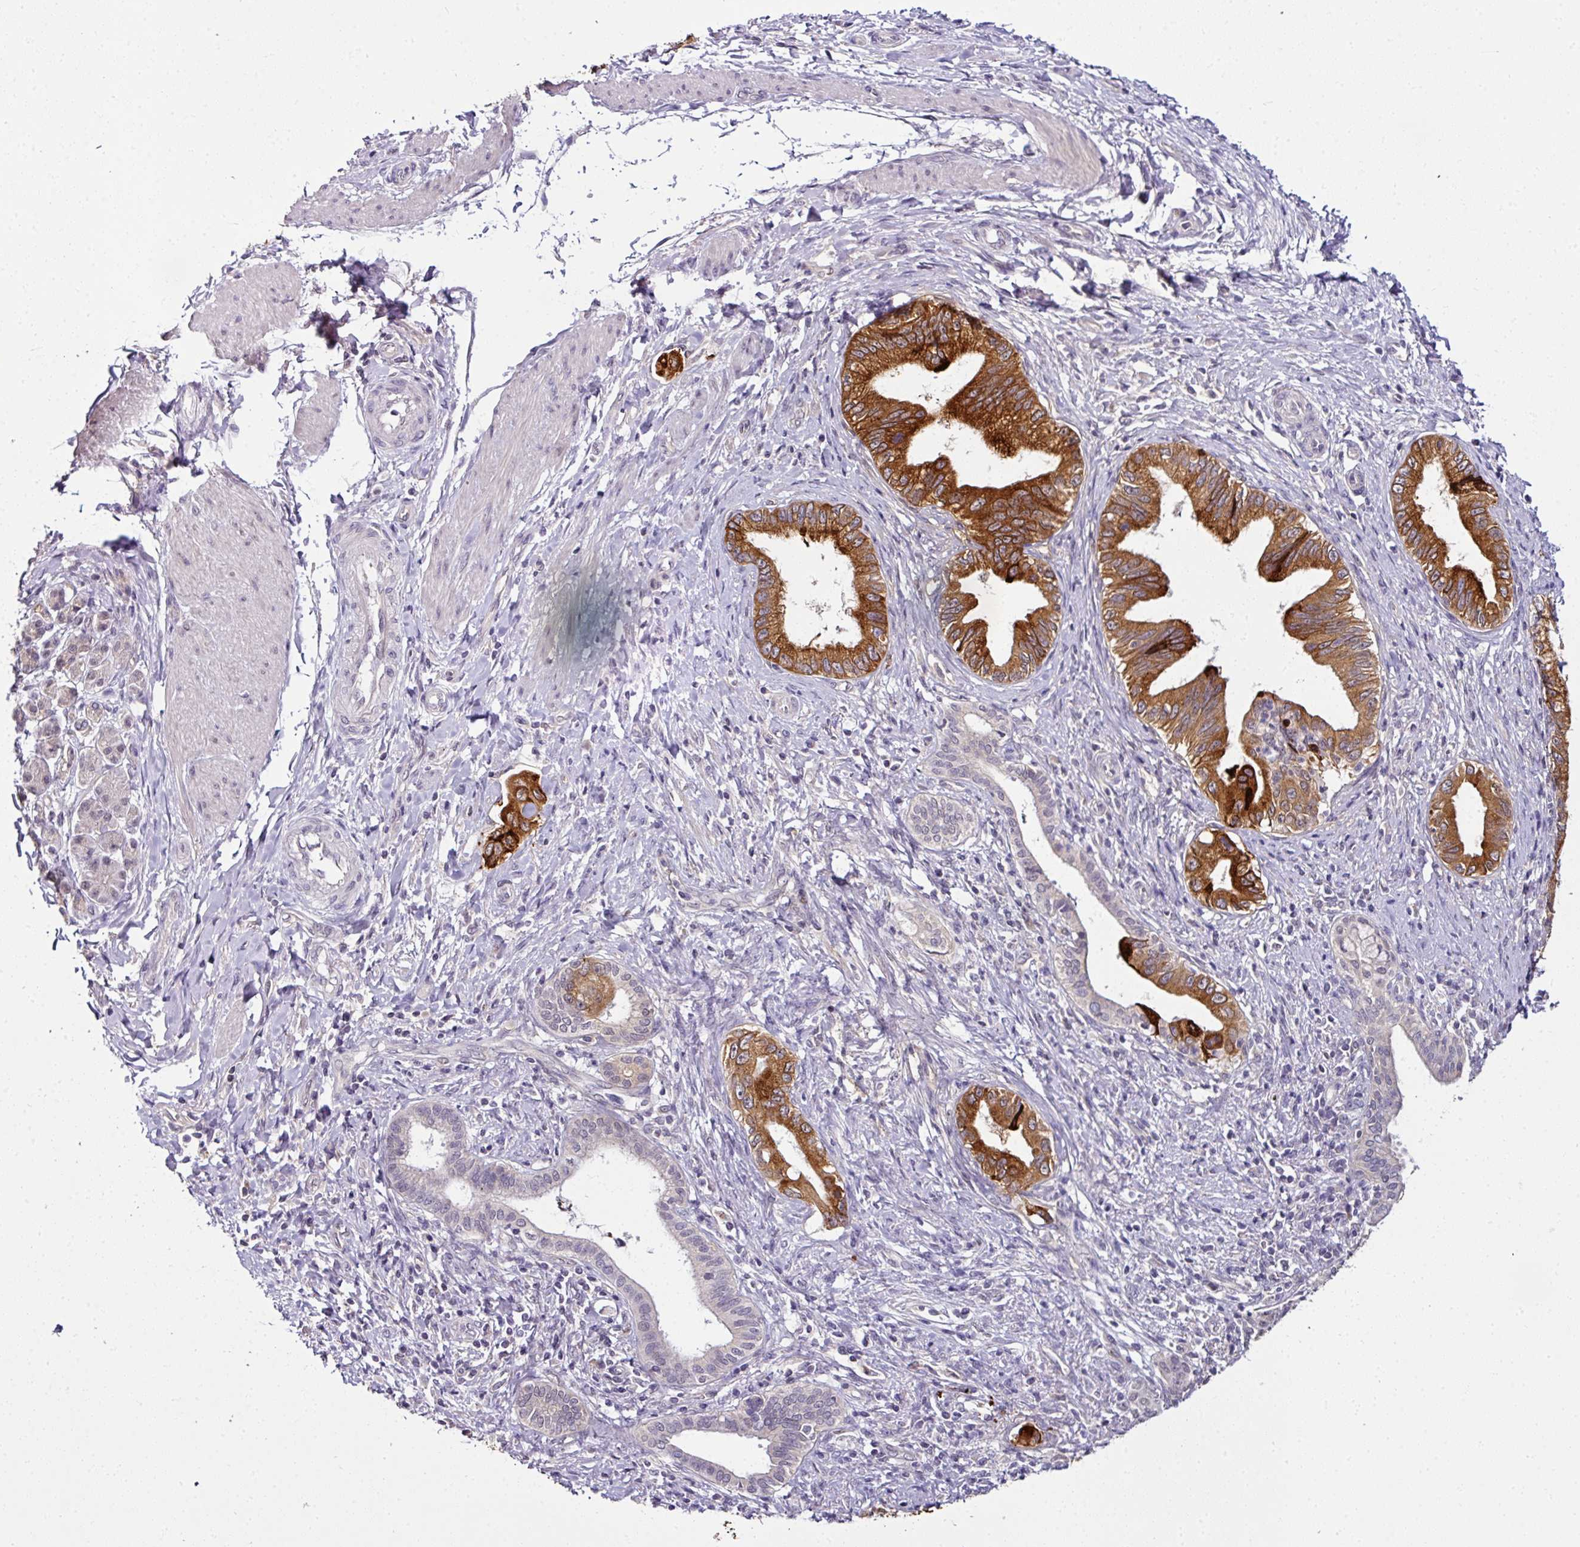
{"staining": {"intensity": "strong", "quantity": "25%-75%", "location": "cytoplasmic/membranous"}, "tissue": "pancreatic cancer", "cell_type": "Tumor cells", "image_type": "cancer", "snomed": [{"axis": "morphology", "description": "Adenocarcinoma, NOS"}, {"axis": "topography", "description": "Pancreas"}], "caption": "This micrograph exhibits immunohistochemistry staining of human adenocarcinoma (pancreatic), with high strong cytoplasmic/membranous expression in about 25%-75% of tumor cells.", "gene": "NAPSA", "patient": {"sex": "female", "age": 55}}